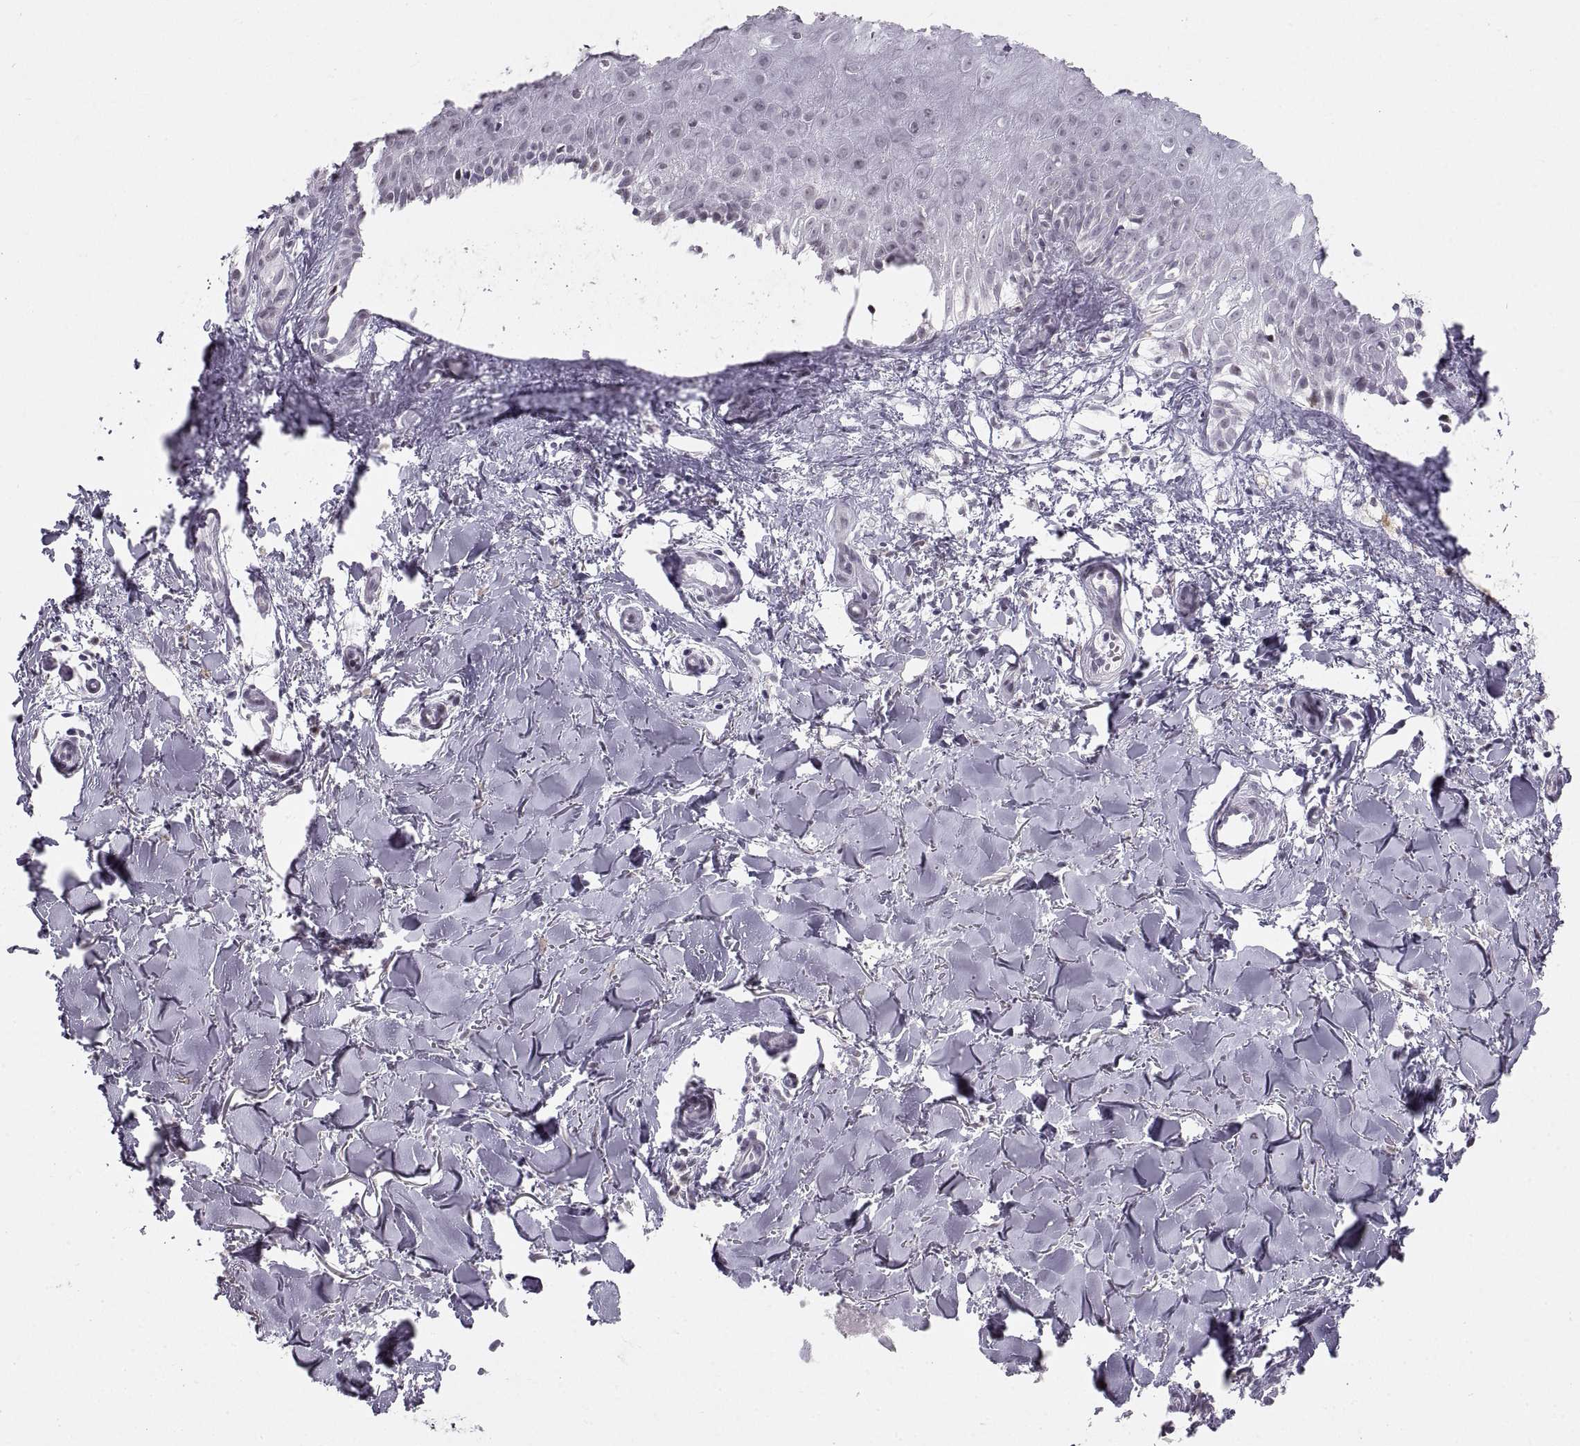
{"staining": {"intensity": "negative", "quantity": "none", "location": "none"}, "tissue": "melanoma", "cell_type": "Tumor cells", "image_type": "cancer", "snomed": [{"axis": "morphology", "description": "Malignant melanoma, NOS"}, {"axis": "topography", "description": "Skin"}], "caption": "Tumor cells show no significant protein positivity in melanoma.", "gene": "NANOS3", "patient": {"sex": "female", "age": 53}}